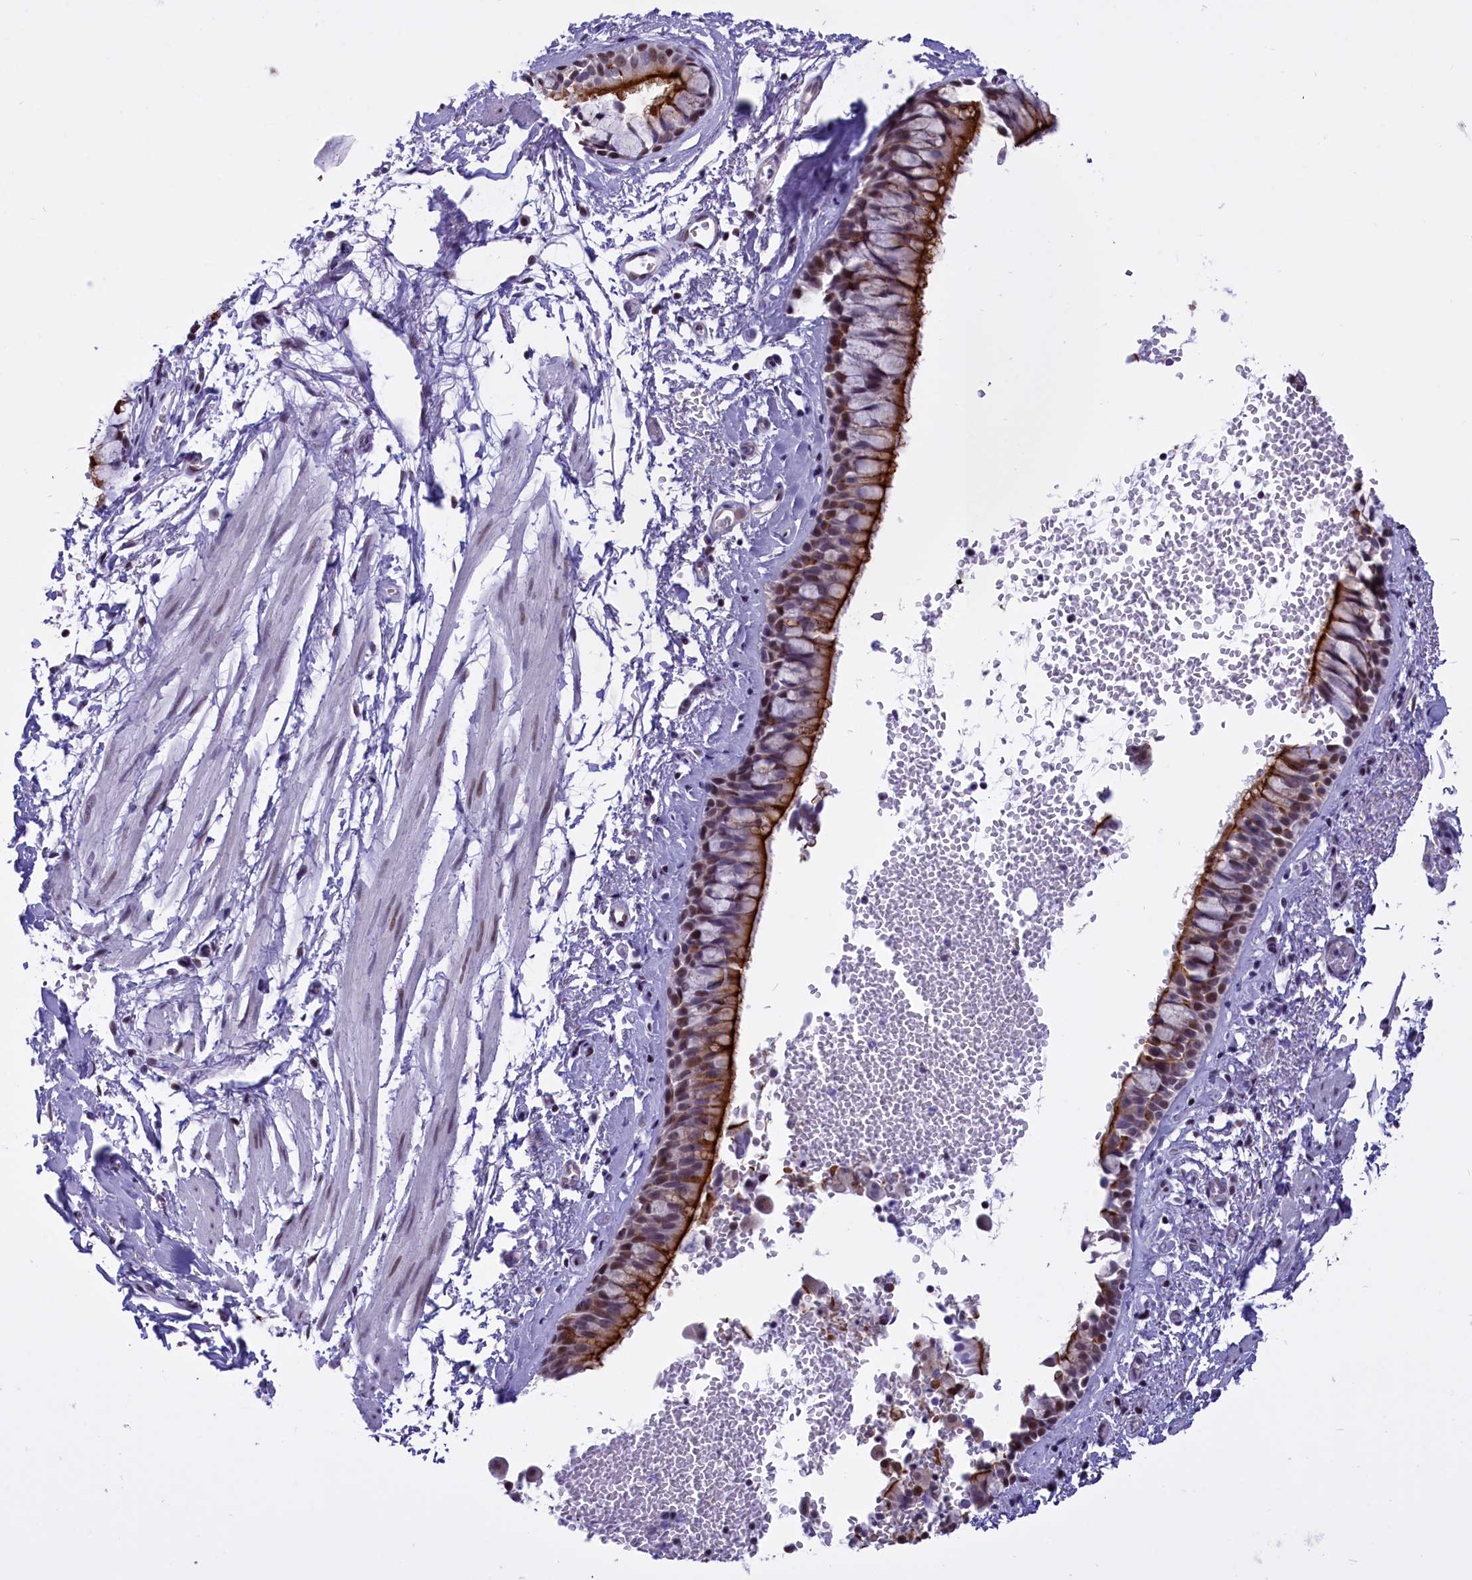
{"staining": {"intensity": "strong", "quantity": "25%-75%", "location": "cytoplasmic/membranous,nuclear"}, "tissue": "bronchus", "cell_type": "Respiratory epithelial cells", "image_type": "normal", "snomed": [{"axis": "morphology", "description": "Normal tissue, NOS"}, {"axis": "morphology", "description": "Inflammation, NOS"}, {"axis": "topography", "description": "Cartilage tissue"}, {"axis": "topography", "description": "Bronchus"}, {"axis": "topography", "description": "Lung"}], "caption": "Benign bronchus was stained to show a protein in brown. There is high levels of strong cytoplasmic/membranous,nuclear staining in approximately 25%-75% of respiratory epithelial cells. The staining was performed using DAB (3,3'-diaminobenzidine) to visualize the protein expression in brown, while the nuclei were stained in blue with hematoxylin (Magnification: 20x).", "gene": "SPIRE2", "patient": {"sex": "female", "age": 64}}